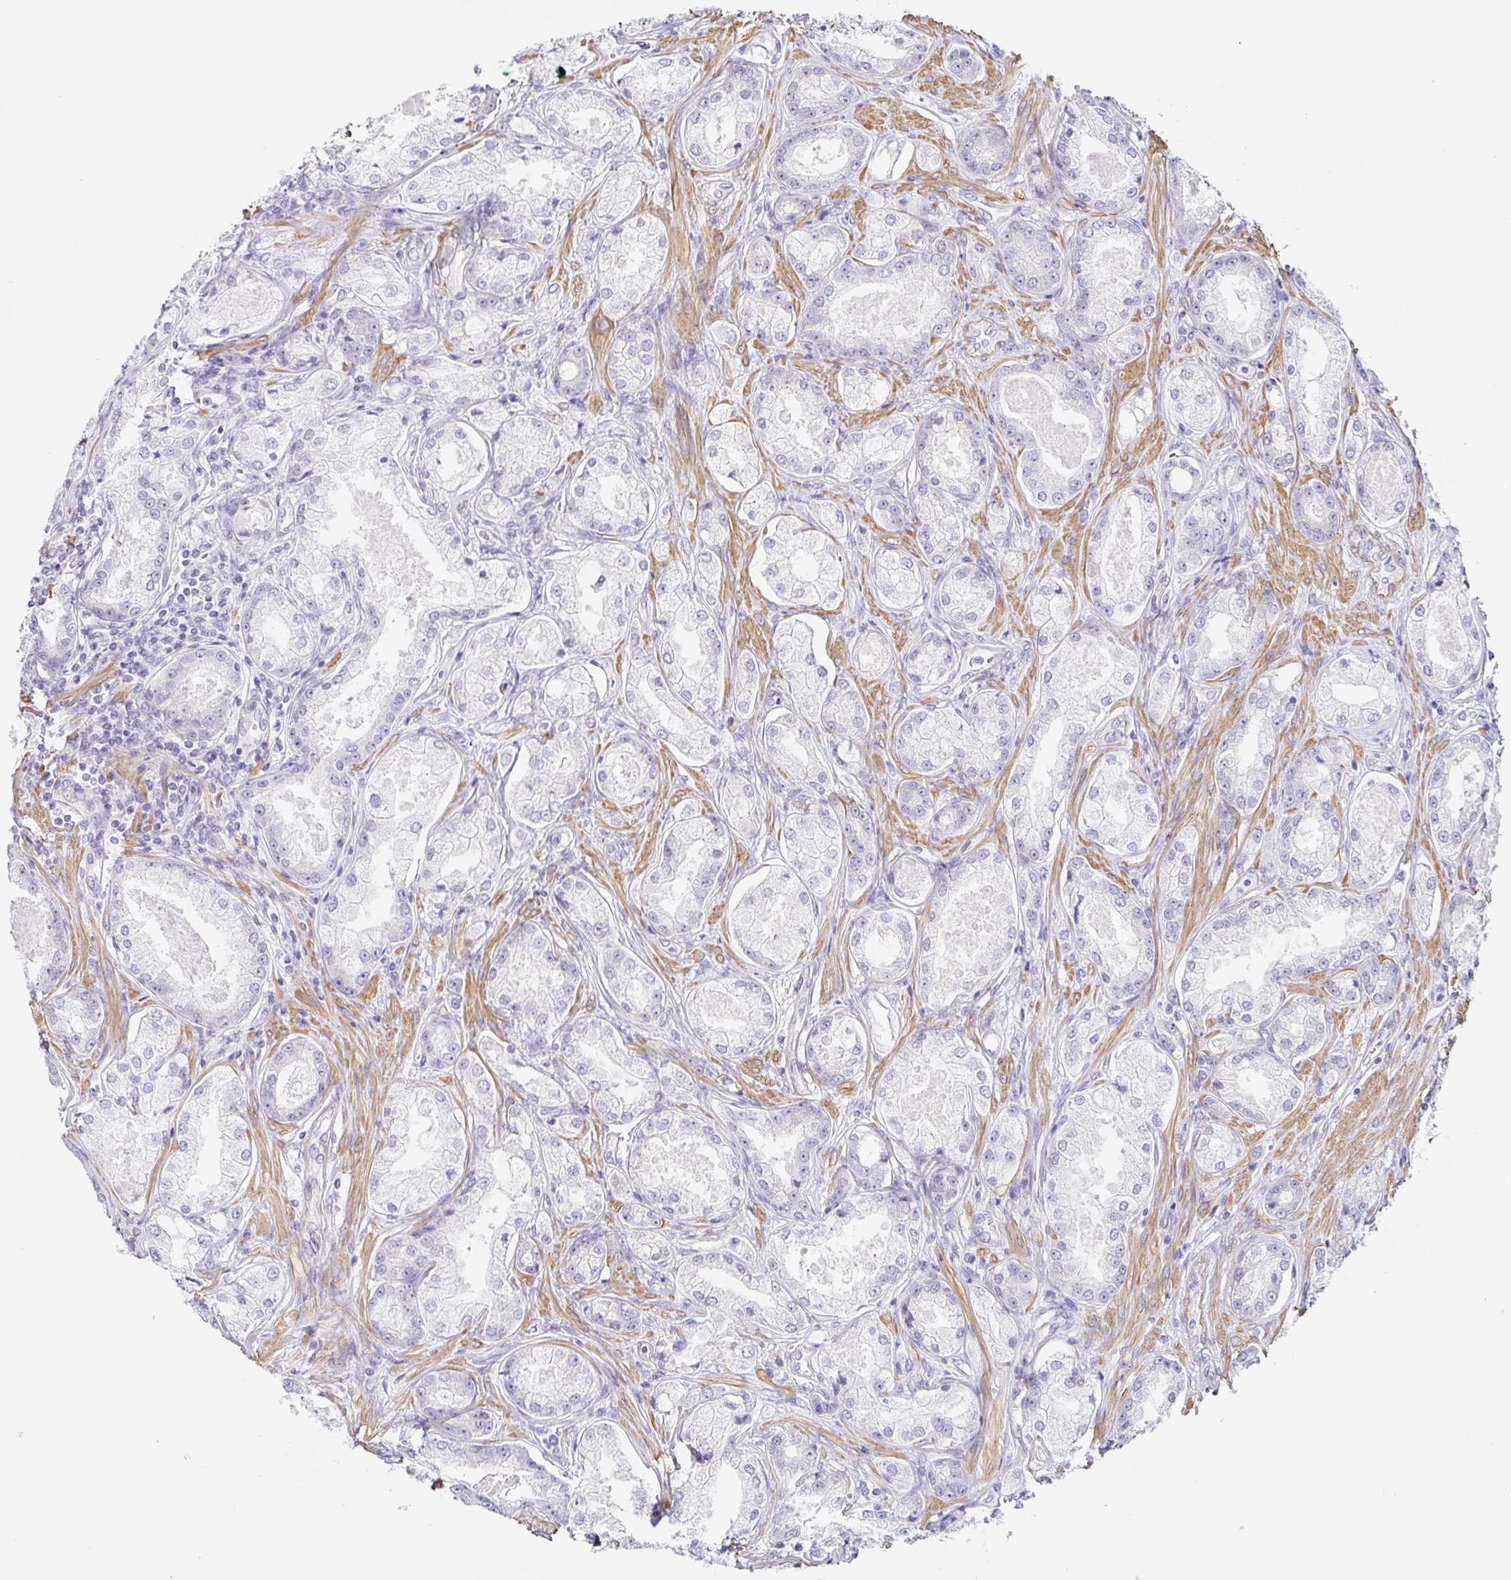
{"staining": {"intensity": "negative", "quantity": "none", "location": "none"}, "tissue": "prostate cancer", "cell_type": "Tumor cells", "image_type": "cancer", "snomed": [{"axis": "morphology", "description": "Adenocarcinoma, Low grade"}, {"axis": "topography", "description": "Prostate"}], "caption": "Immunohistochemistry (IHC) photomicrograph of prostate cancer stained for a protein (brown), which reveals no staining in tumor cells. (Stains: DAB (3,3'-diaminobenzidine) immunohistochemistry with hematoxylin counter stain, Microscopy: brightfield microscopy at high magnification).", "gene": "DCAF17", "patient": {"sex": "male", "age": 68}}